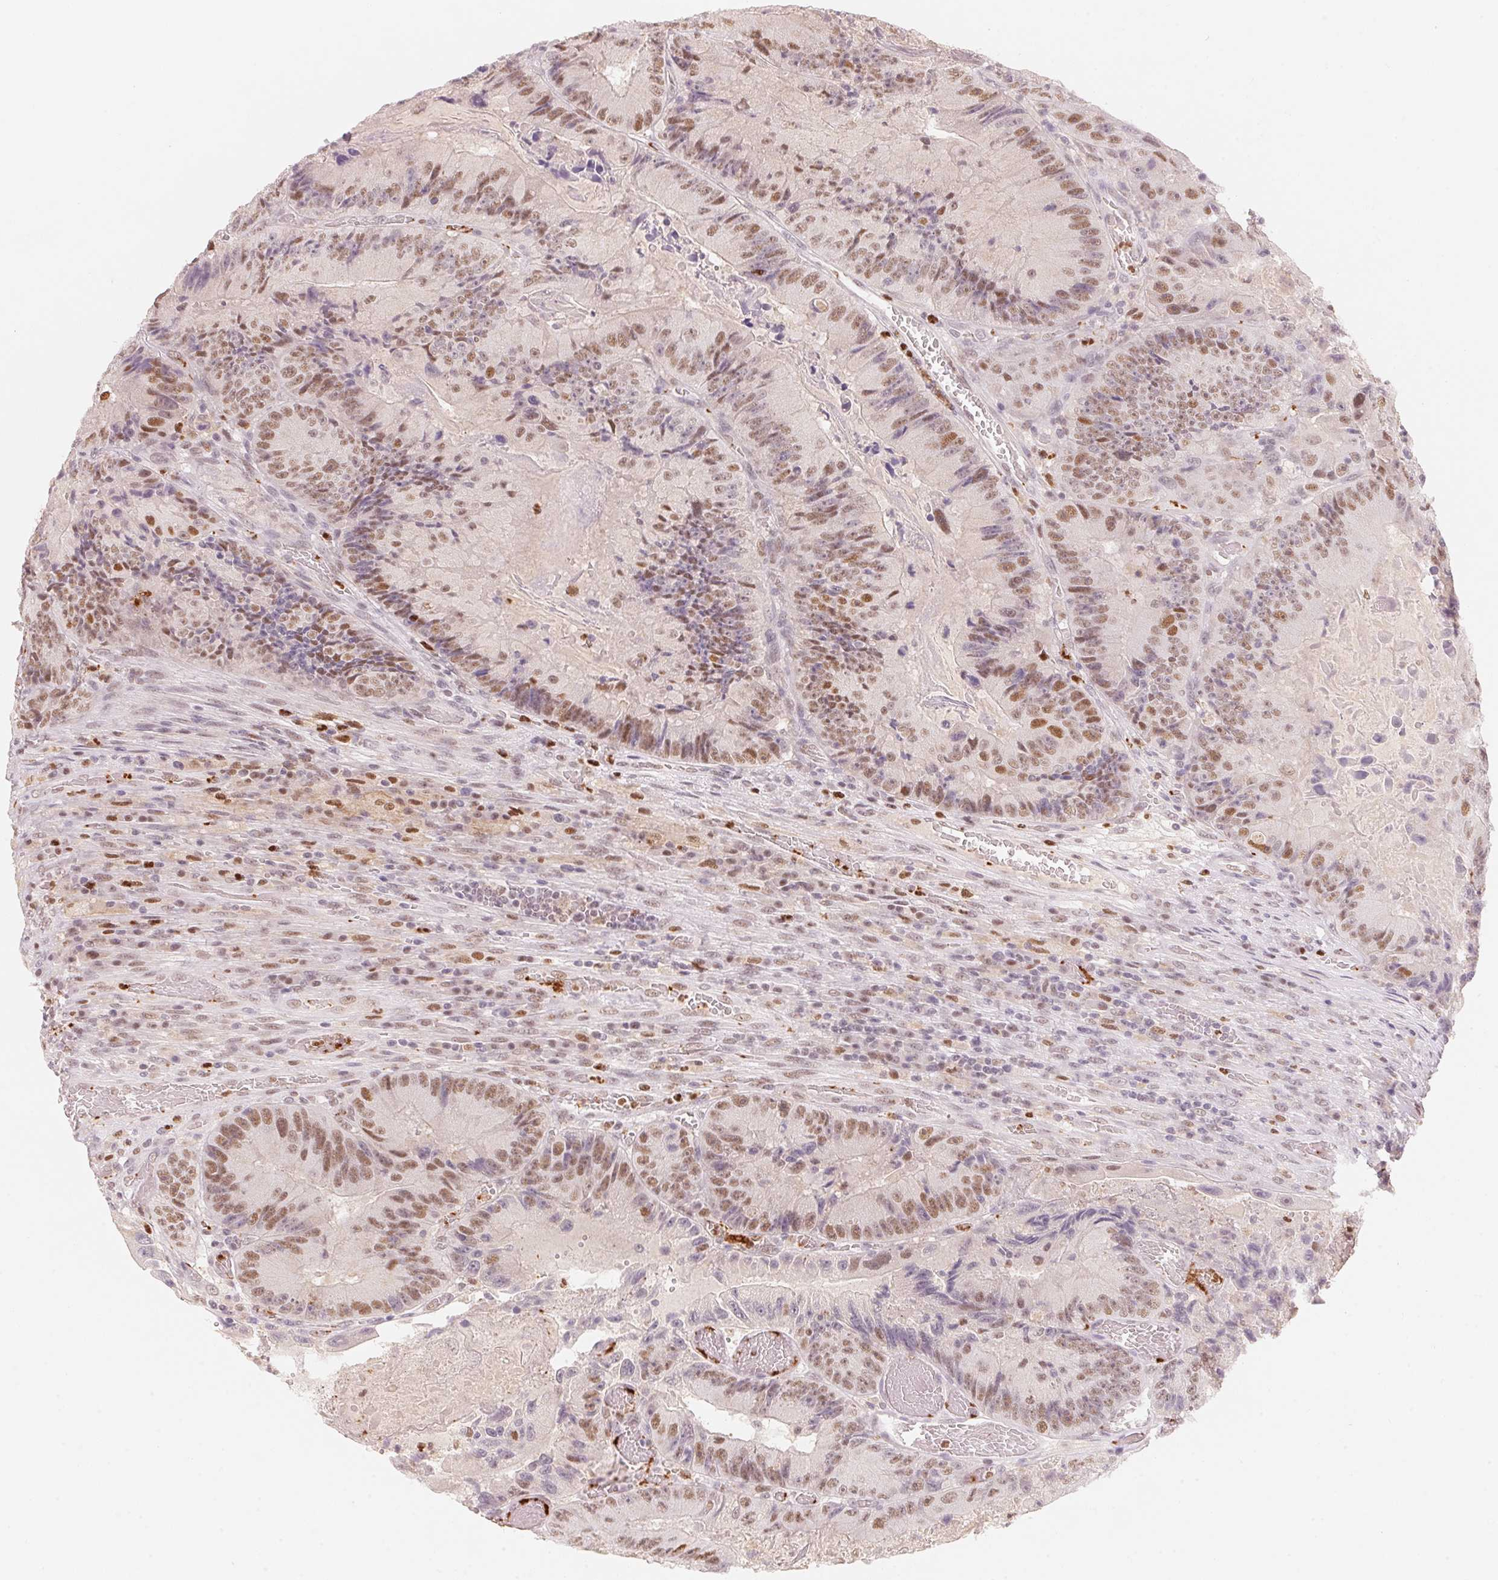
{"staining": {"intensity": "moderate", "quantity": ">75%", "location": "nuclear"}, "tissue": "colorectal cancer", "cell_type": "Tumor cells", "image_type": "cancer", "snomed": [{"axis": "morphology", "description": "Adenocarcinoma, NOS"}, {"axis": "topography", "description": "Colon"}], "caption": "Colorectal cancer (adenocarcinoma) tissue demonstrates moderate nuclear positivity in about >75% of tumor cells, visualized by immunohistochemistry. The staining was performed using DAB, with brown indicating positive protein expression. Nuclei are stained blue with hematoxylin.", "gene": "ARHGAP22", "patient": {"sex": "female", "age": 86}}